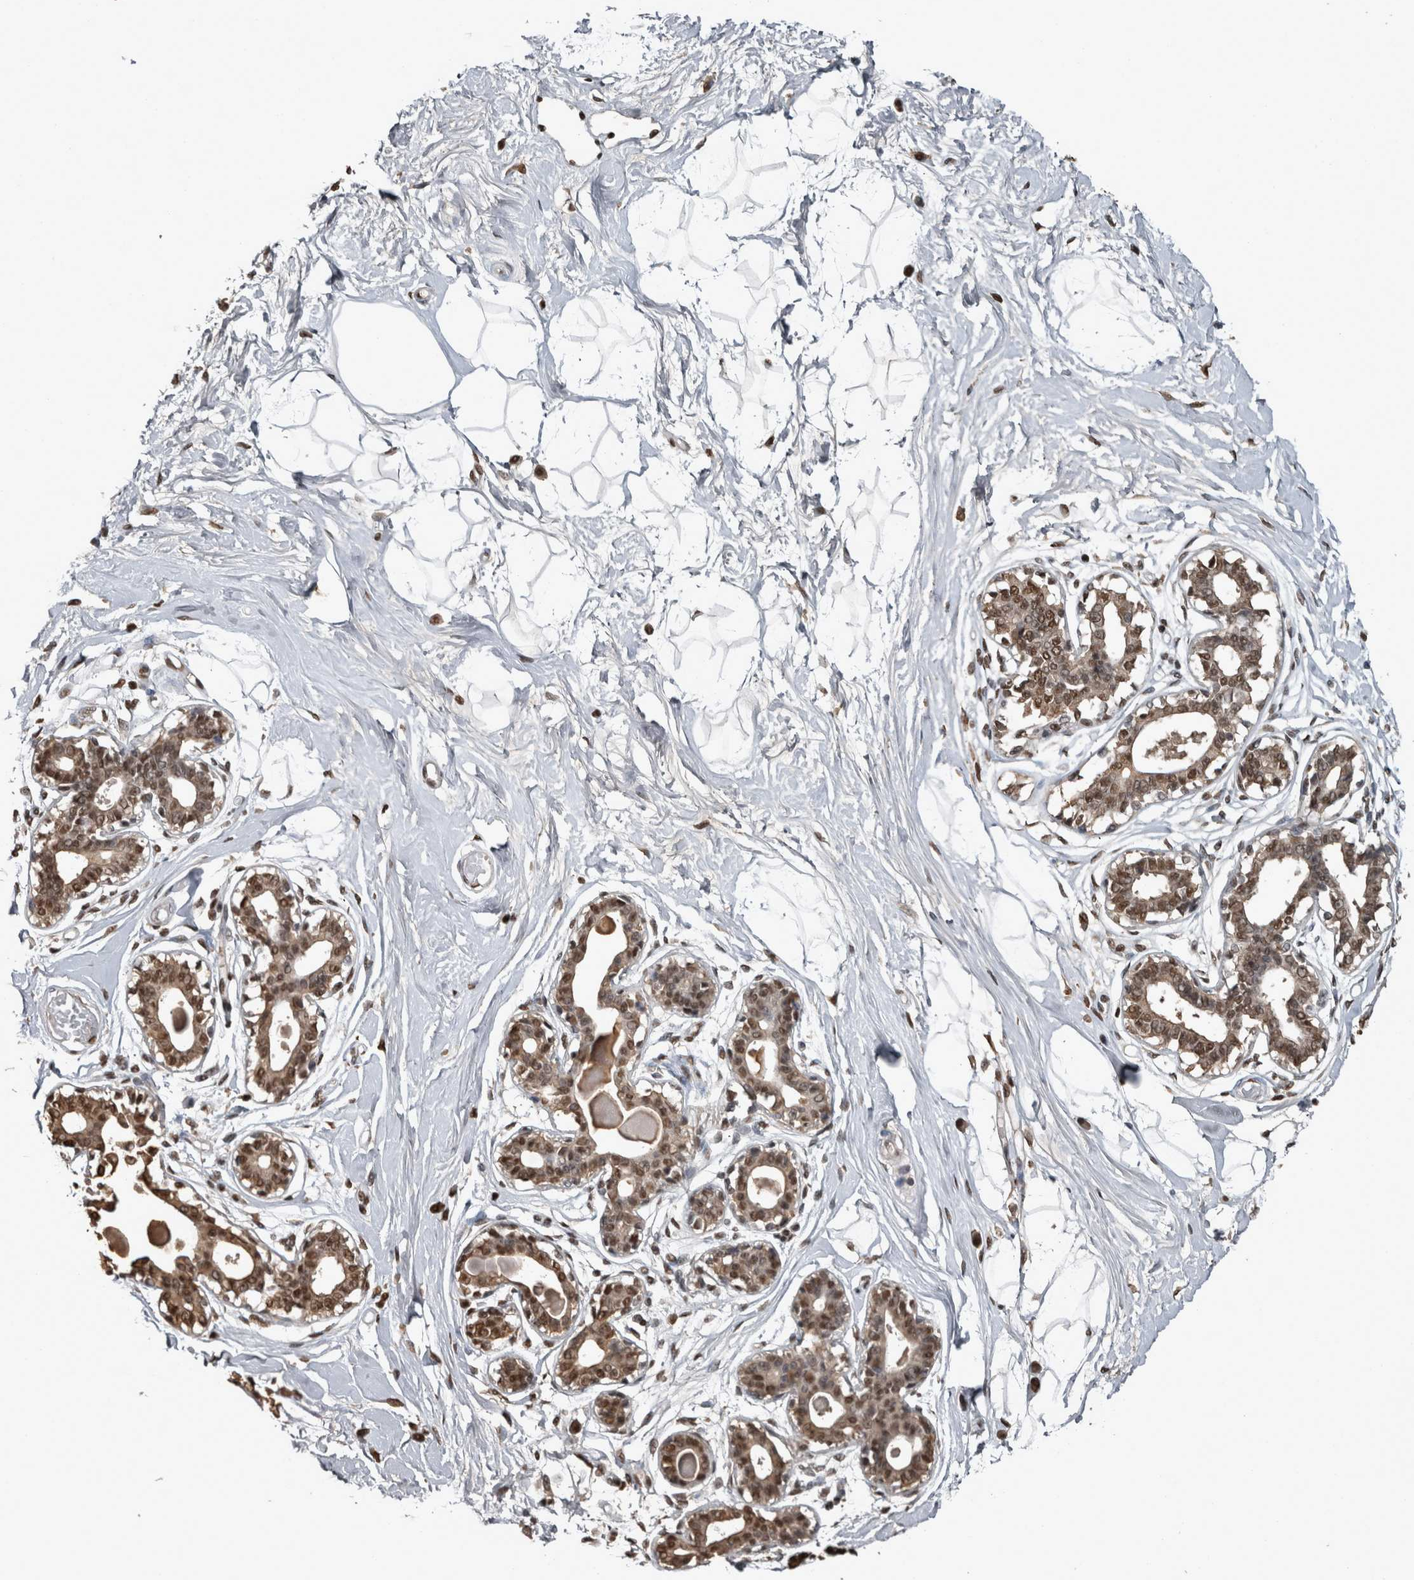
{"staining": {"intensity": "strong", "quantity": ">75%", "location": "nuclear"}, "tissue": "breast", "cell_type": "Adipocytes", "image_type": "normal", "snomed": [{"axis": "morphology", "description": "Normal tissue, NOS"}, {"axis": "topography", "description": "Breast"}], "caption": "A high-resolution micrograph shows immunohistochemistry staining of unremarkable breast, which demonstrates strong nuclear staining in approximately >75% of adipocytes.", "gene": "TGS1", "patient": {"sex": "female", "age": 45}}